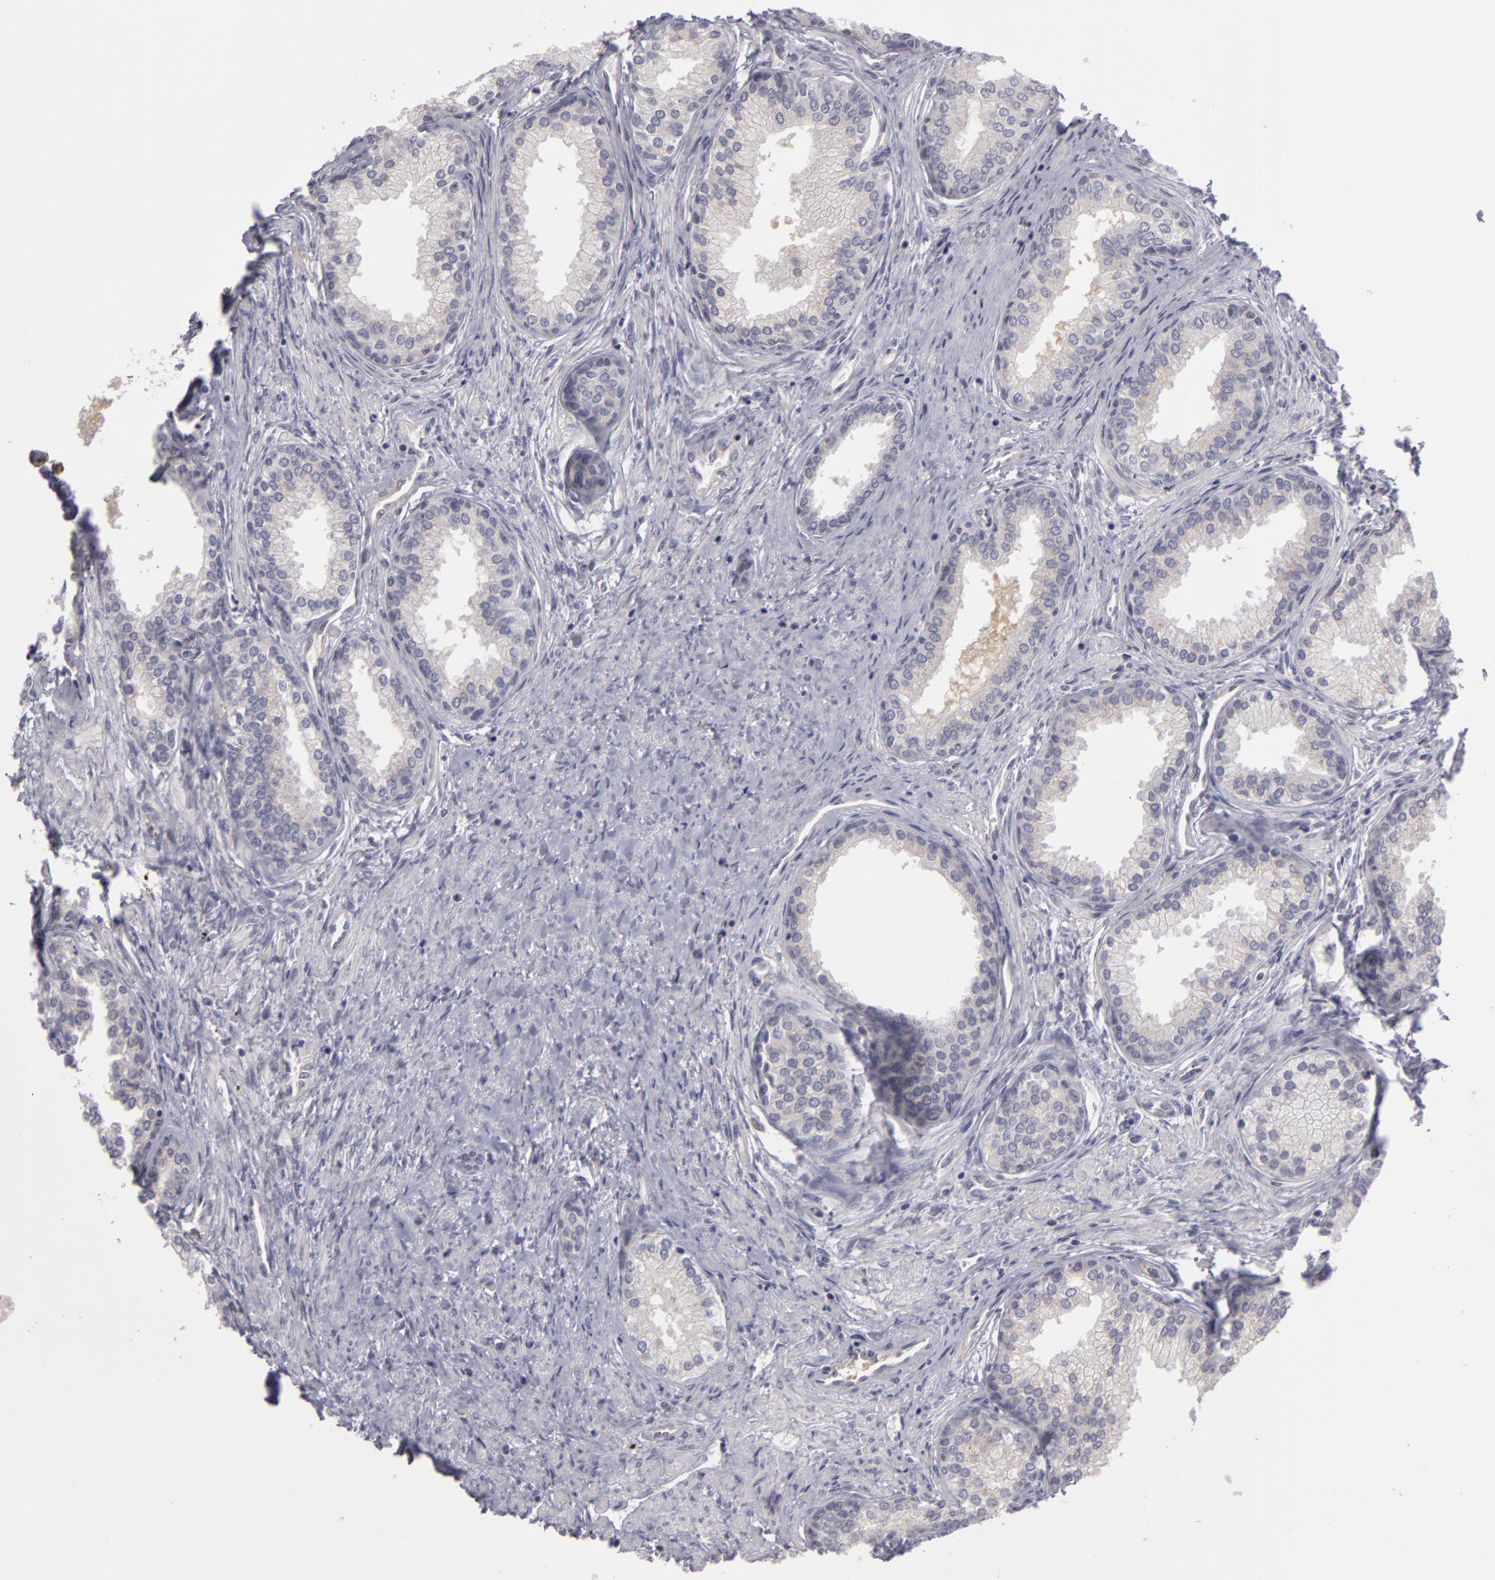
{"staining": {"intensity": "weak", "quantity": ">75%", "location": "cytoplasmic/membranous"}, "tissue": "prostate", "cell_type": "Glandular cells", "image_type": "normal", "snomed": [{"axis": "morphology", "description": "Normal tissue, NOS"}, {"axis": "topography", "description": "Prostate"}], "caption": "Immunohistochemistry (IHC) image of unremarkable prostate: human prostate stained using immunohistochemistry displays low levels of weak protein expression localized specifically in the cytoplasmic/membranous of glandular cells, appearing as a cytoplasmic/membranous brown color.", "gene": "ZNF229", "patient": {"sex": "male", "age": 68}}